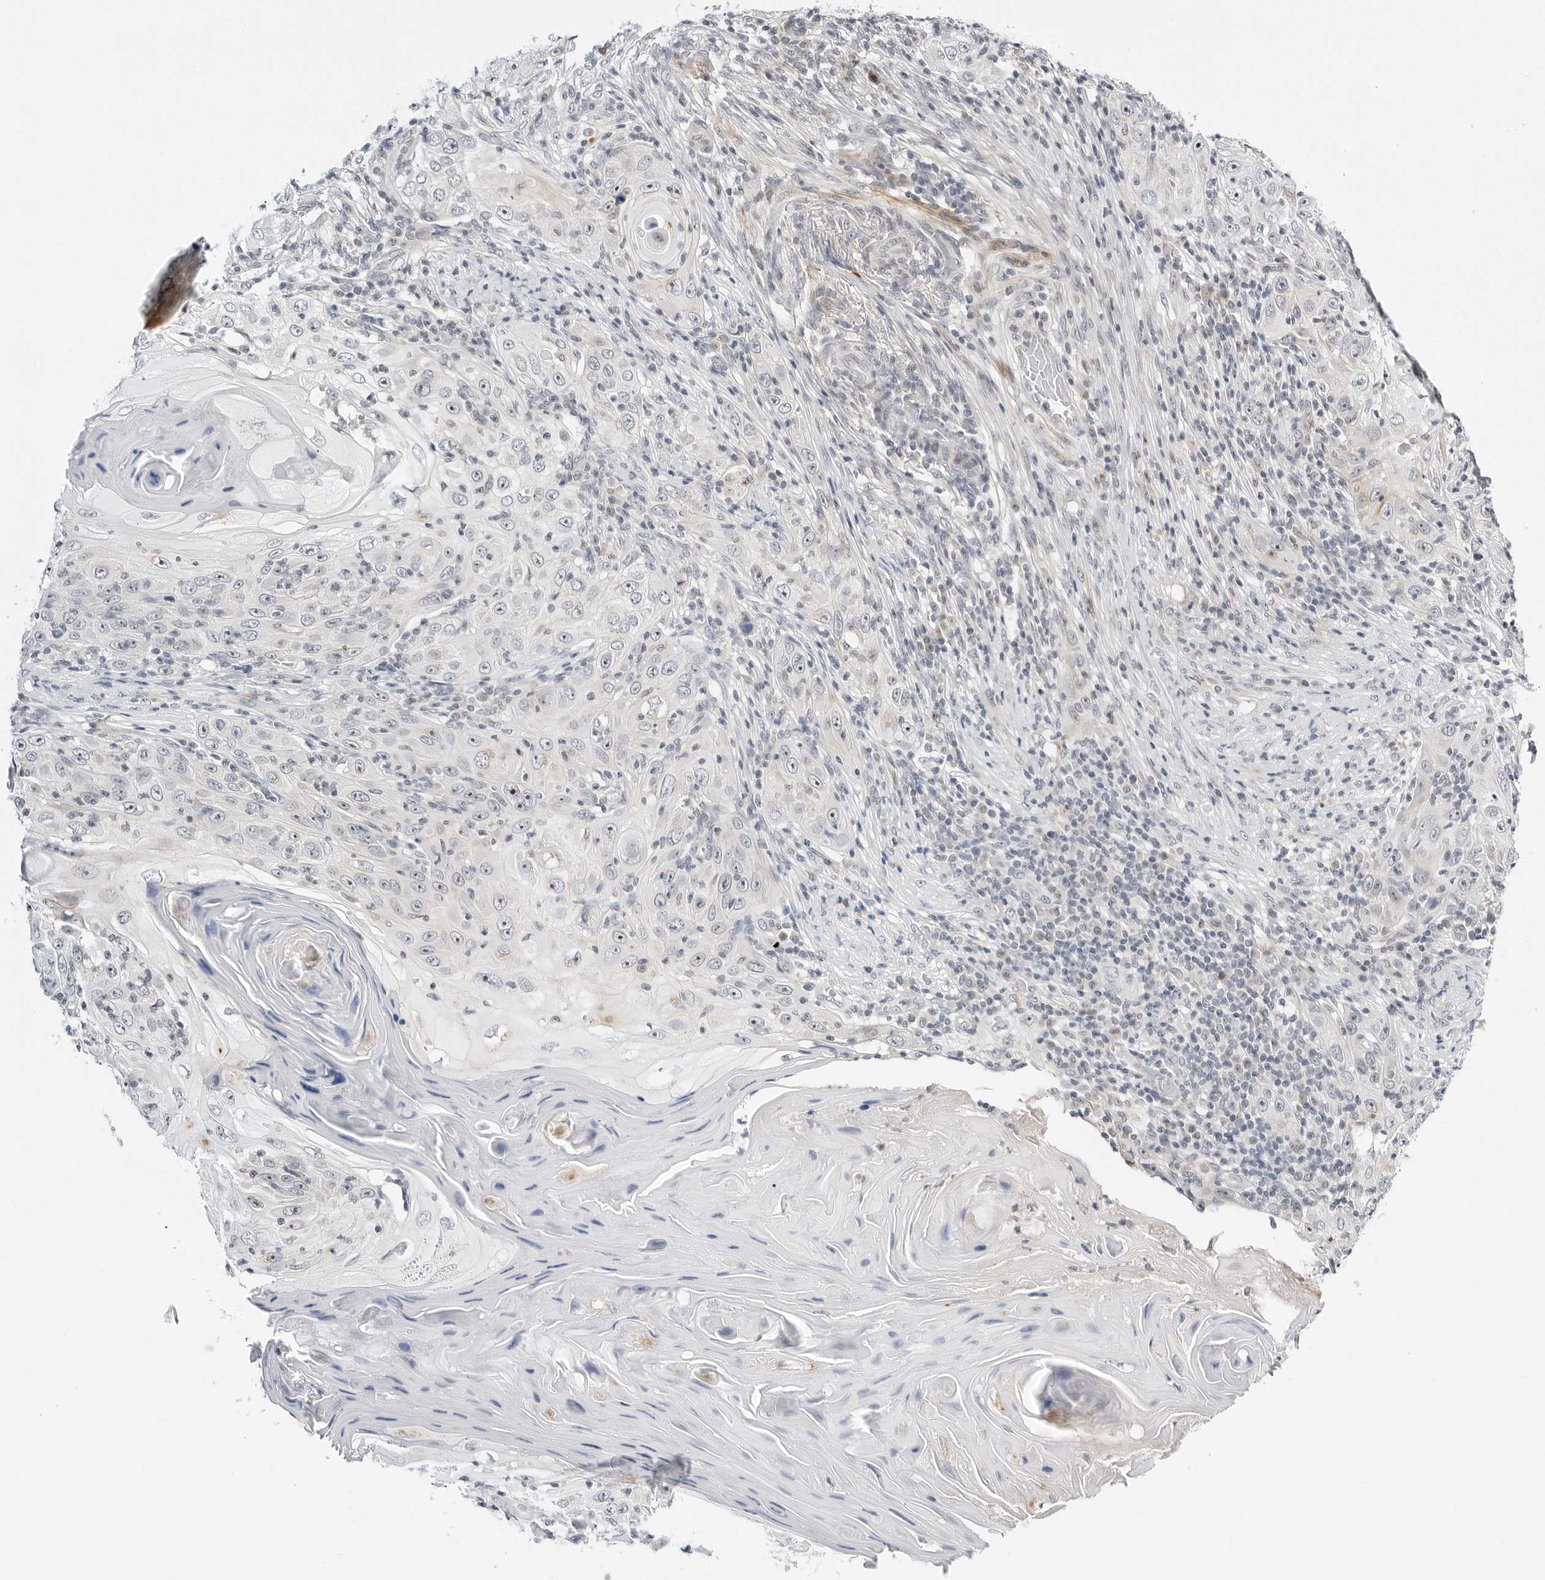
{"staining": {"intensity": "moderate", "quantity": "<25%", "location": "cytoplasmic/membranous"}, "tissue": "skin cancer", "cell_type": "Tumor cells", "image_type": "cancer", "snomed": [{"axis": "morphology", "description": "Squamous cell carcinoma, NOS"}, {"axis": "topography", "description": "Skin"}], "caption": "Protein expression analysis of squamous cell carcinoma (skin) displays moderate cytoplasmic/membranous staining in about <25% of tumor cells. Immunohistochemistry stains the protein of interest in brown and the nuclei are stained blue.", "gene": "MAP2K5", "patient": {"sex": "female", "age": 88}}